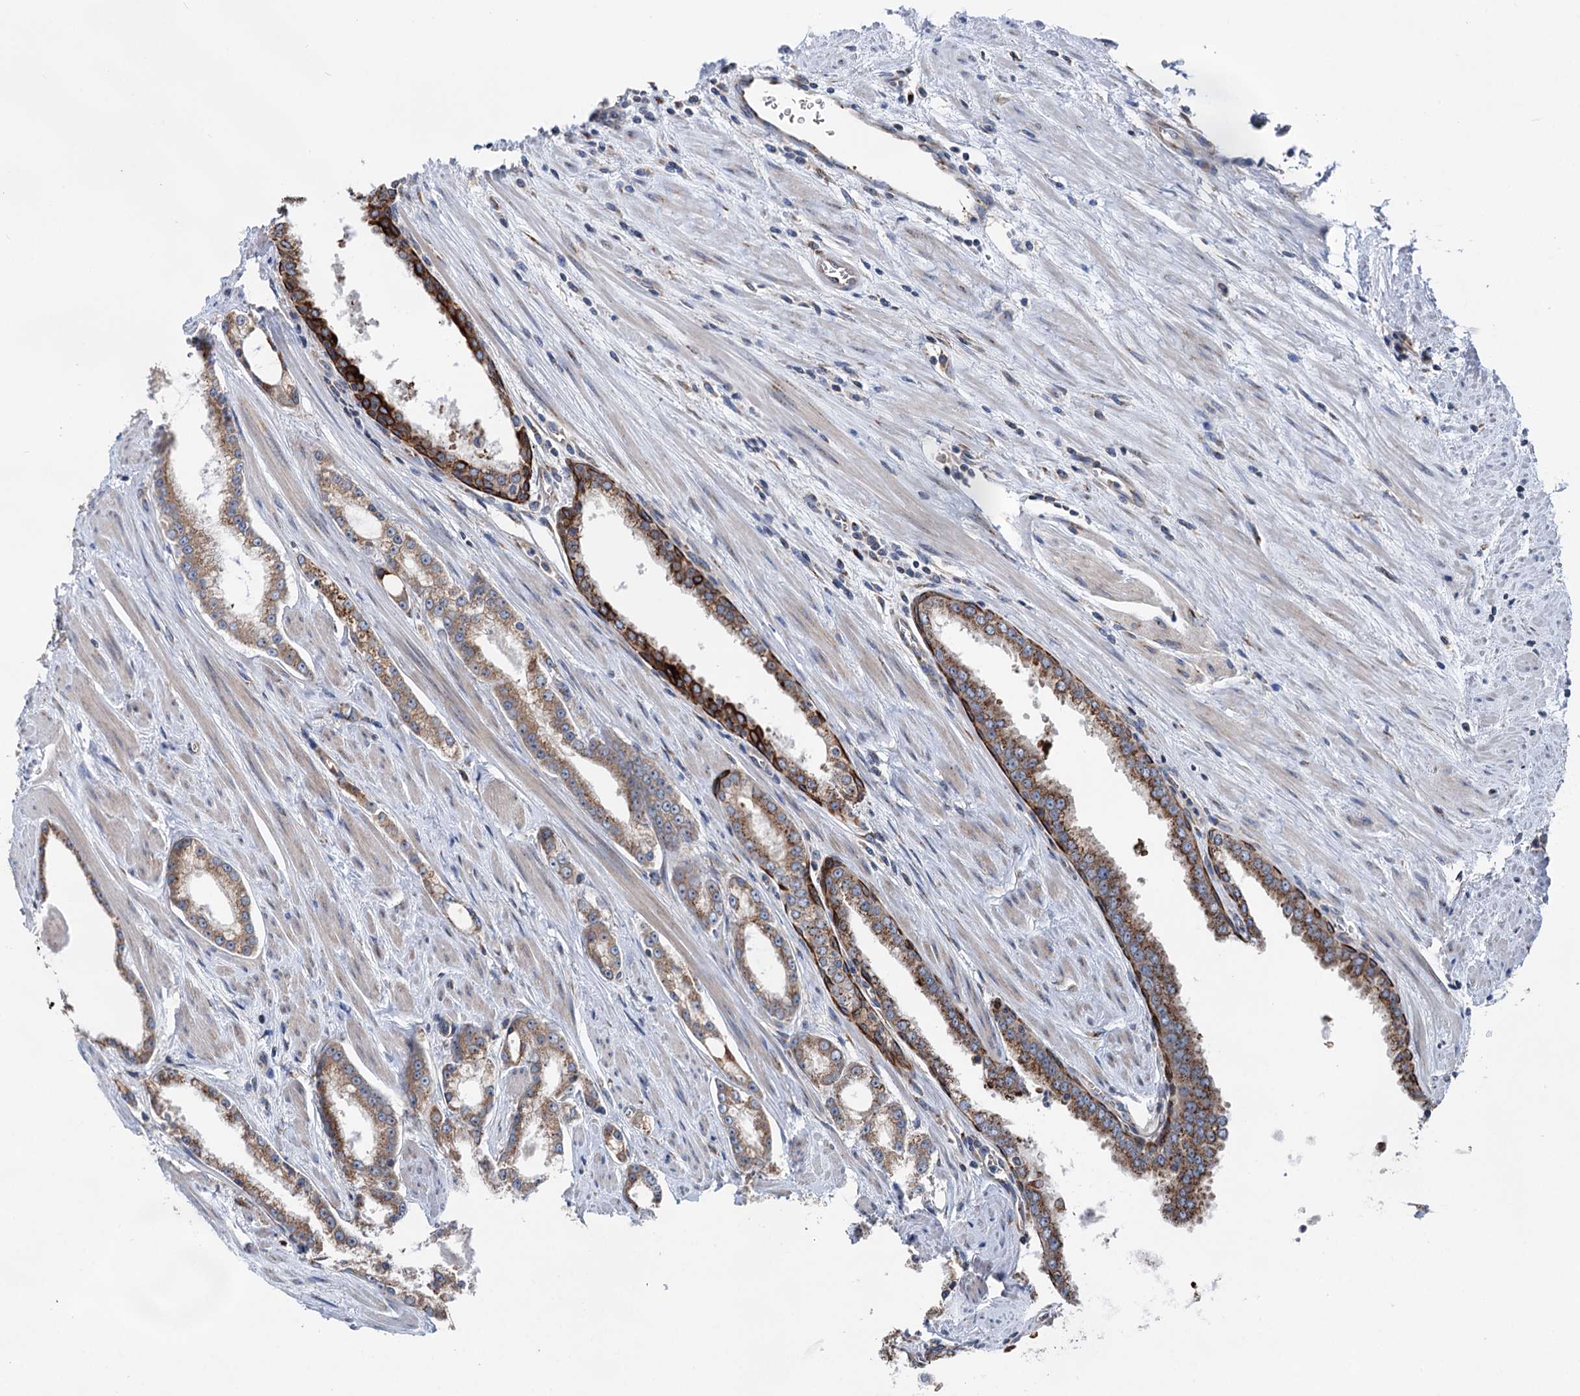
{"staining": {"intensity": "moderate", "quantity": "25%-75%", "location": "cytoplasmic/membranous"}, "tissue": "prostate cancer", "cell_type": "Tumor cells", "image_type": "cancer", "snomed": [{"axis": "morphology", "description": "Adenocarcinoma, Low grade"}, {"axis": "topography", "description": "Prostate and seminal vesicle, NOS"}], "caption": "Human prostate cancer stained with a brown dye reveals moderate cytoplasmic/membranous positive expression in about 25%-75% of tumor cells.", "gene": "EIPR1", "patient": {"sex": "male", "age": 60}}